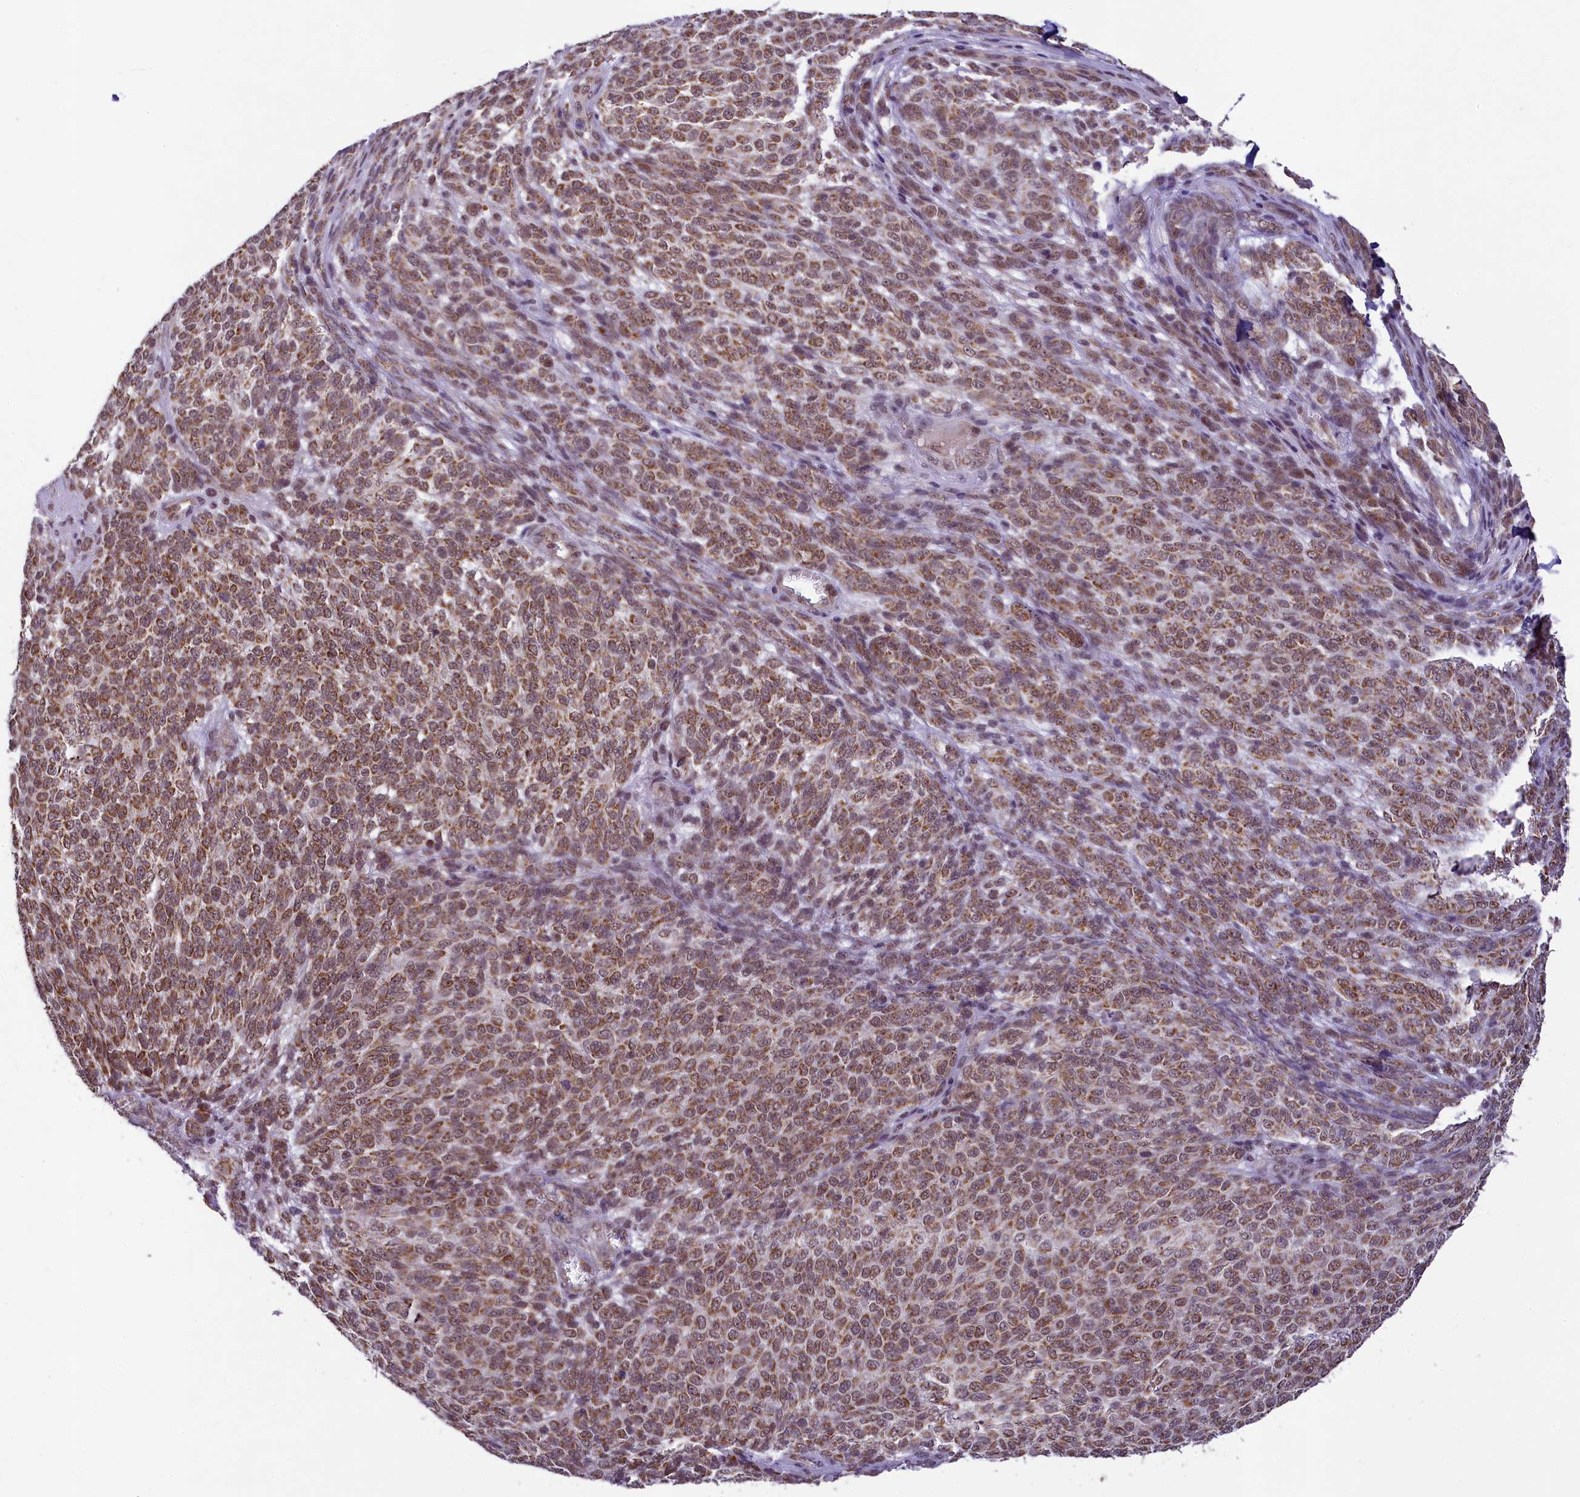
{"staining": {"intensity": "moderate", "quantity": ">75%", "location": "cytoplasmic/membranous,nuclear"}, "tissue": "melanoma", "cell_type": "Tumor cells", "image_type": "cancer", "snomed": [{"axis": "morphology", "description": "Malignant melanoma, NOS"}, {"axis": "topography", "description": "Skin"}], "caption": "A medium amount of moderate cytoplasmic/membranous and nuclear staining is appreciated in approximately >75% of tumor cells in melanoma tissue.", "gene": "PAF1", "patient": {"sex": "male", "age": 49}}